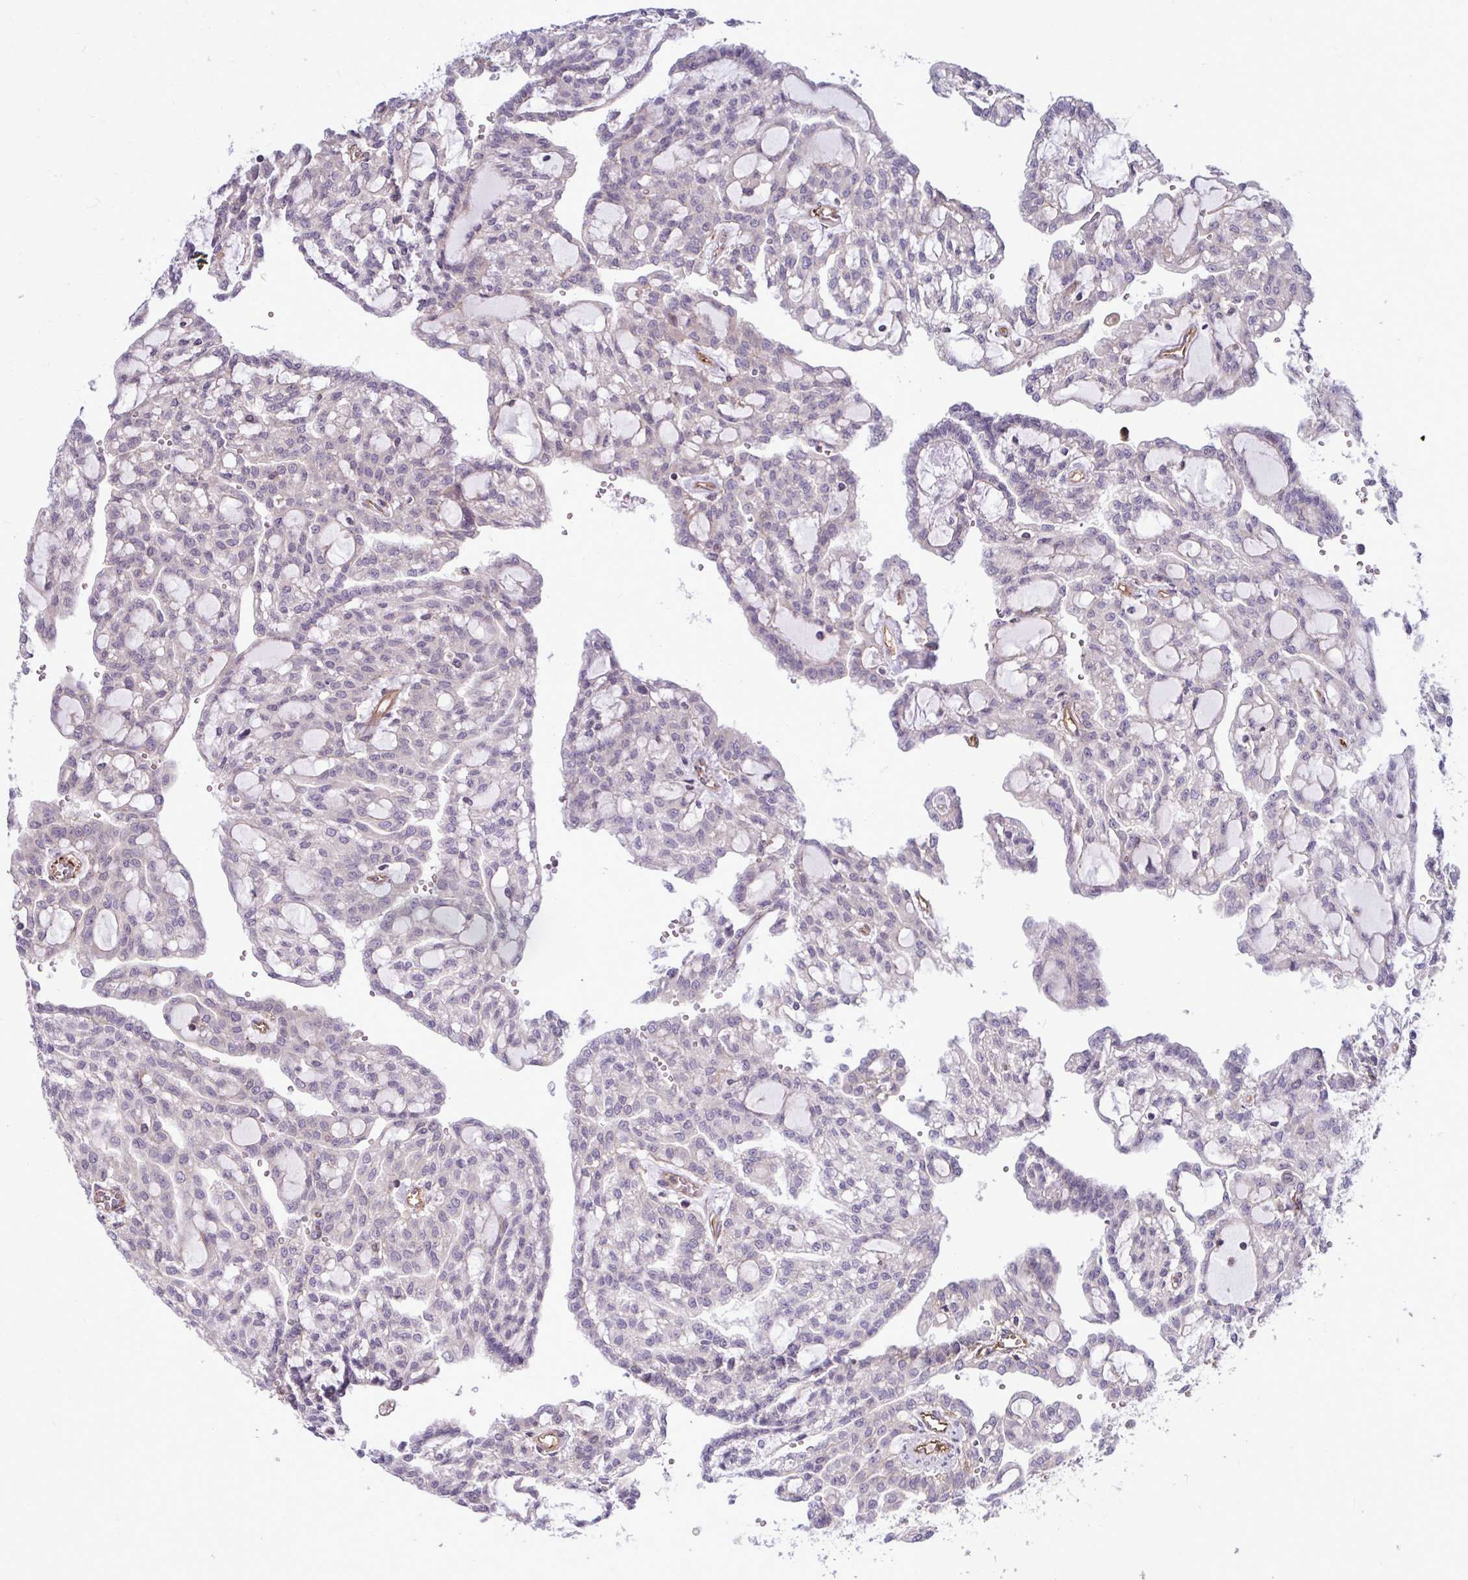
{"staining": {"intensity": "negative", "quantity": "none", "location": "none"}, "tissue": "renal cancer", "cell_type": "Tumor cells", "image_type": "cancer", "snomed": [{"axis": "morphology", "description": "Adenocarcinoma, NOS"}, {"axis": "topography", "description": "Kidney"}], "caption": "Immunohistochemical staining of human renal adenocarcinoma displays no significant expression in tumor cells.", "gene": "FUT10", "patient": {"sex": "male", "age": 63}}